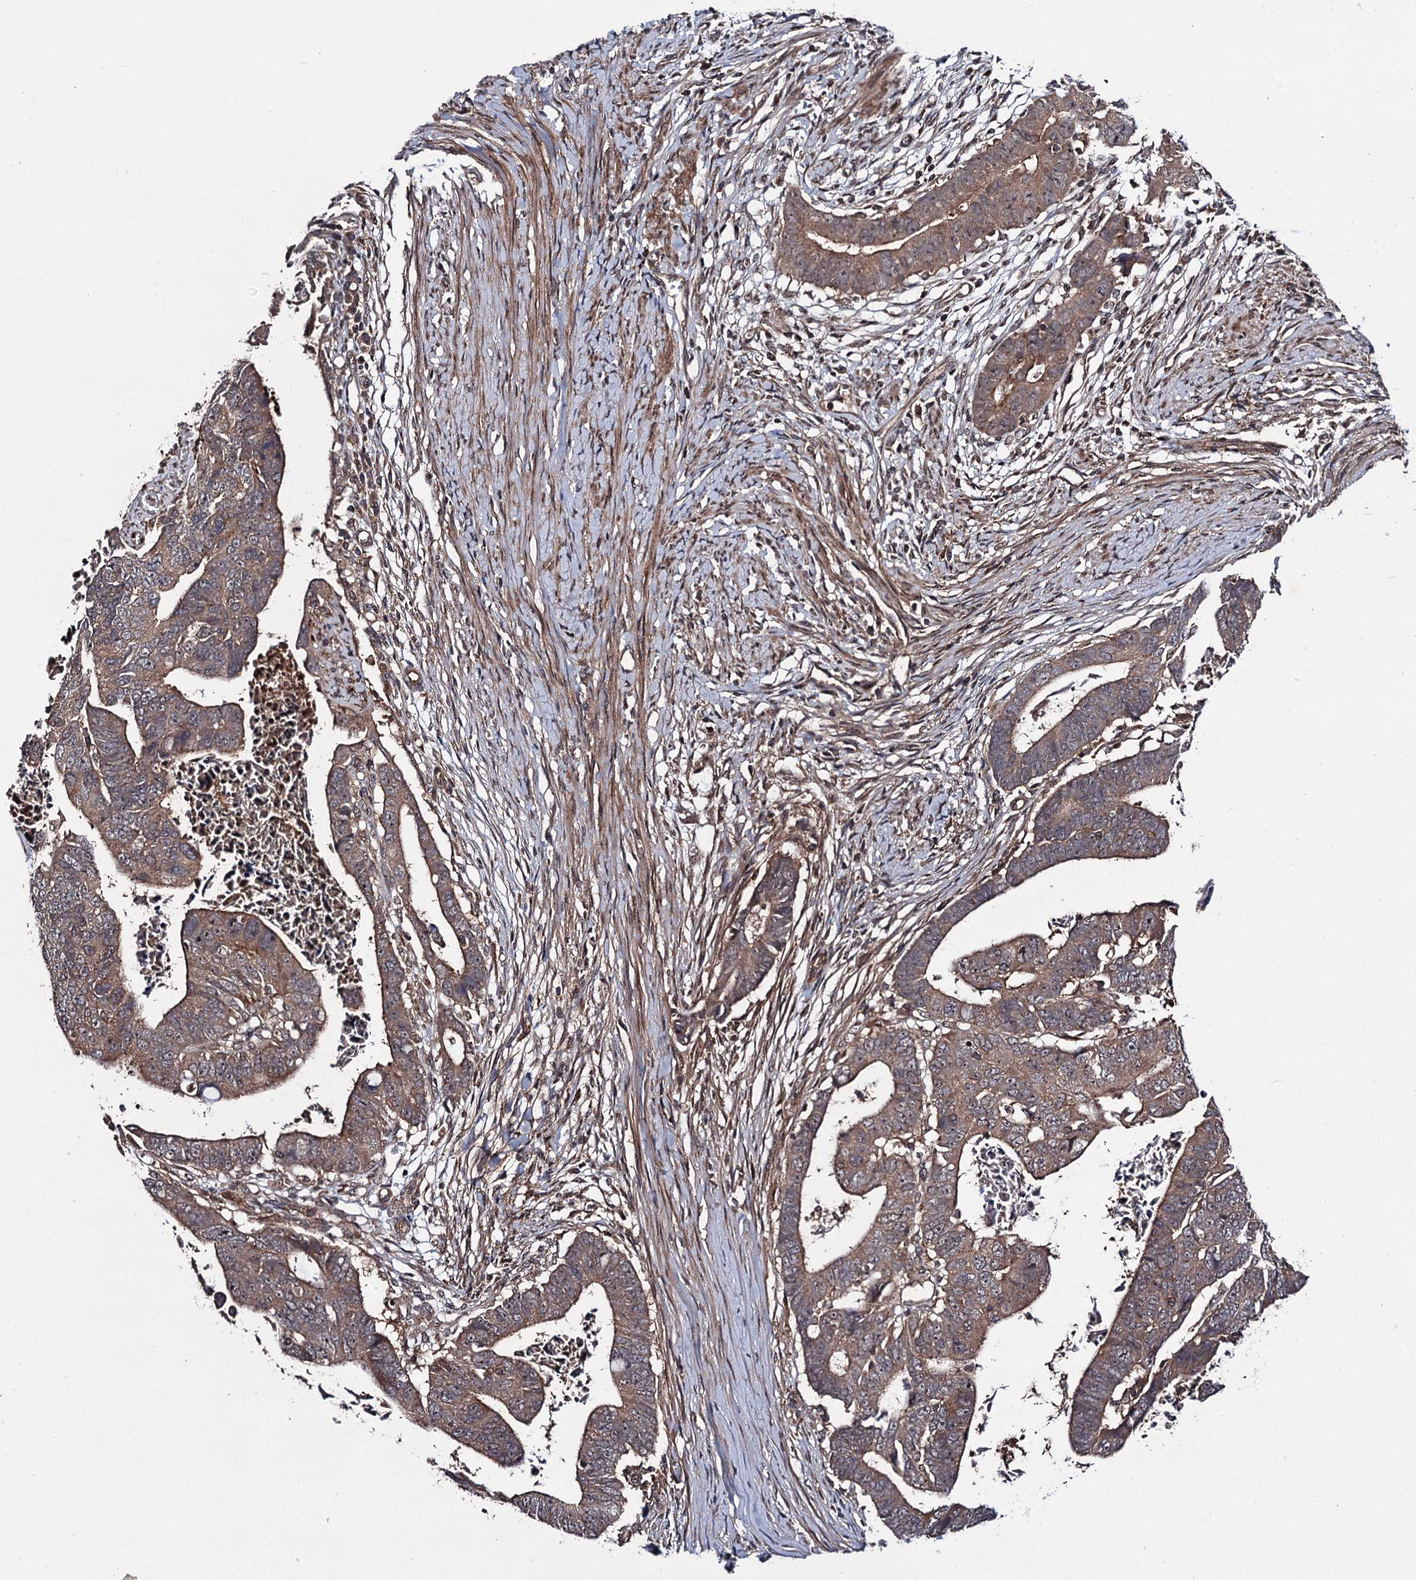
{"staining": {"intensity": "moderate", "quantity": ">75%", "location": "cytoplasmic/membranous"}, "tissue": "colorectal cancer", "cell_type": "Tumor cells", "image_type": "cancer", "snomed": [{"axis": "morphology", "description": "Adenocarcinoma, NOS"}, {"axis": "topography", "description": "Rectum"}], "caption": "Human adenocarcinoma (colorectal) stained for a protein (brown) displays moderate cytoplasmic/membranous positive expression in about >75% of tumor cells.", "gene": "KXD1", "patient": {"sex": "female", "age": 65}}